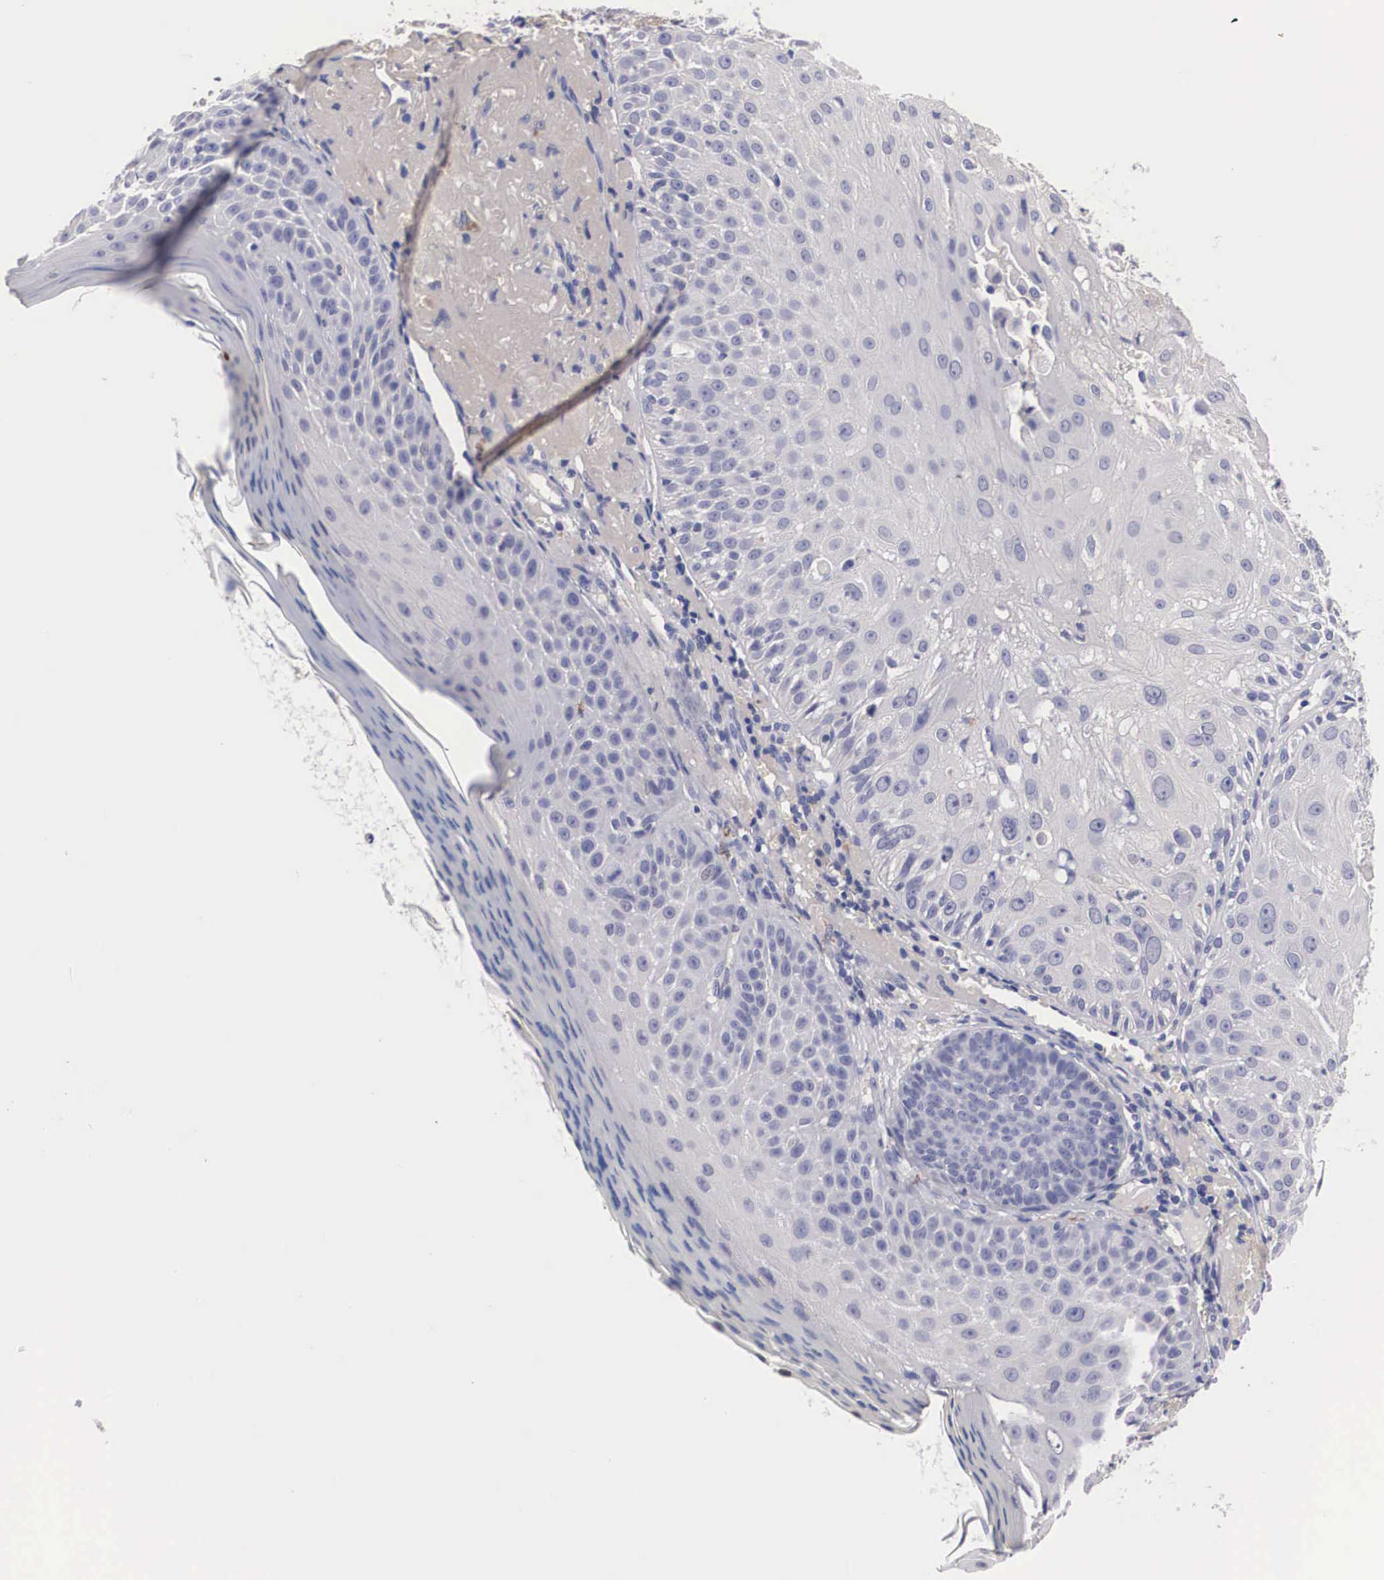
{"staining": {"intensity": "negative", "quantity": "none", "location": "none"}, "tissue": "skin cancer", "cell_type": "Tumor cells", "image_type": "cancer", "snomed": [{"axis": "morphology", "description": "Squamous cell carcinoma, NOS"}, {"axis": "topography", "description": "Skin"}], "caption": "Tumor cells are negative for protein expression in human skin cancer (squamous cell carcinoma).", "gene": "ABHD4", "patient": {"sex": "female", "age": 89}}